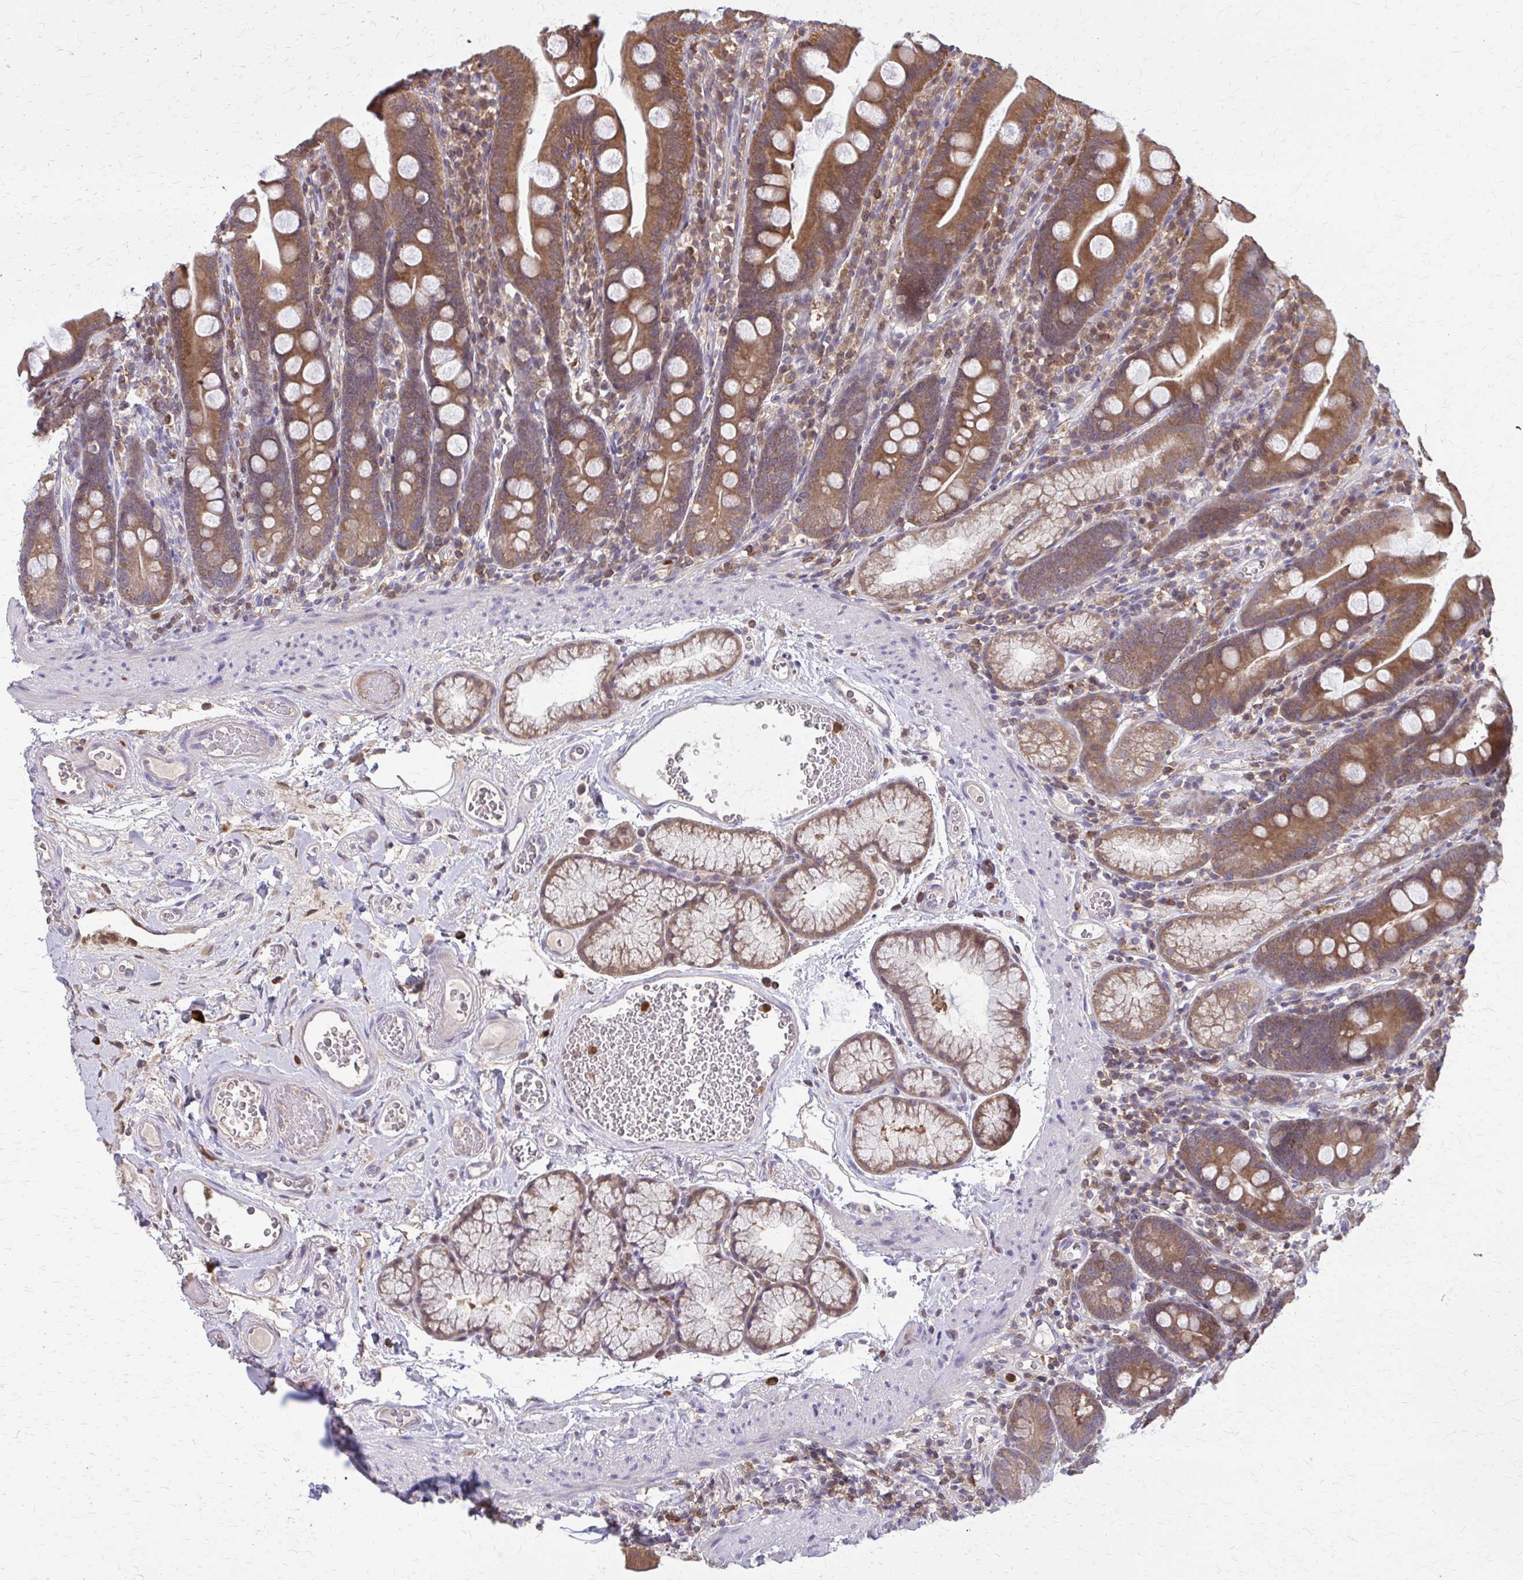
{"staining": {"intensity": "strong", "quantity": ">75%", "location": "cytoplasmic/membranous"}, "tissue": "duodenum", "cell_type": "Glandular cells", "image_type": "normal", "snomed": [{"axis": "morphology", "description": "Normal tissue, NOS"}, {"axis": "topography", "description": "Duodenum"}], "caption": "Human duodenum stained with a brown dye displays strong cytoplasmic/membranous positive positivity in approximately >75% of glandular cells.", "gene": "NRBF2", "patient": {"sex": "female", "age": 67}}